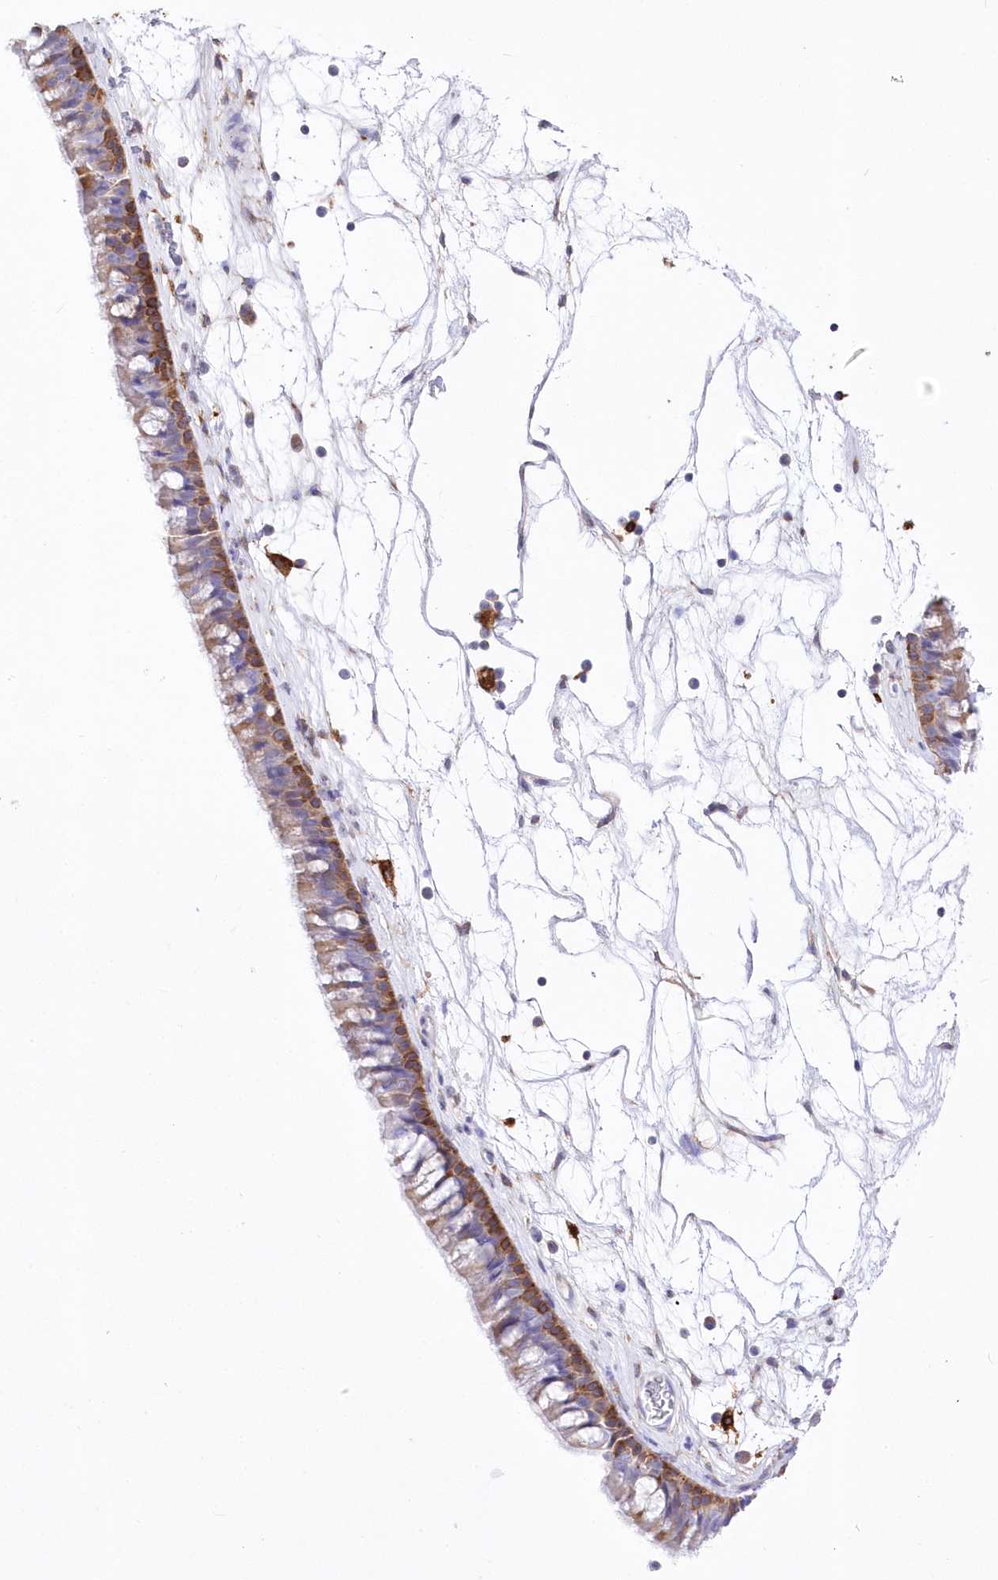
{"staining": {"intensity": "moderate", "quantity": "25%-75%", "location": "cytoplasmic/membranous"}, "tissue": "nasopharynx", "cell_type": "Respiratory epithelial cells", "image_type": "normal", "snomed": [{"axis": "morphology", "description": "Normal tissue, NOS"}, {"axis": "topography", "description": "Nasopharynx"}], "caption": "Moderate cytoplasmic/membranous expression is appreciated in approximately 25%-75% of respiratory epithelial cells in benign nasopharynx. Nuclei are stained in blue.", "gene": "DNAJC19", "patient": {"sex": "male", "age": 64}}